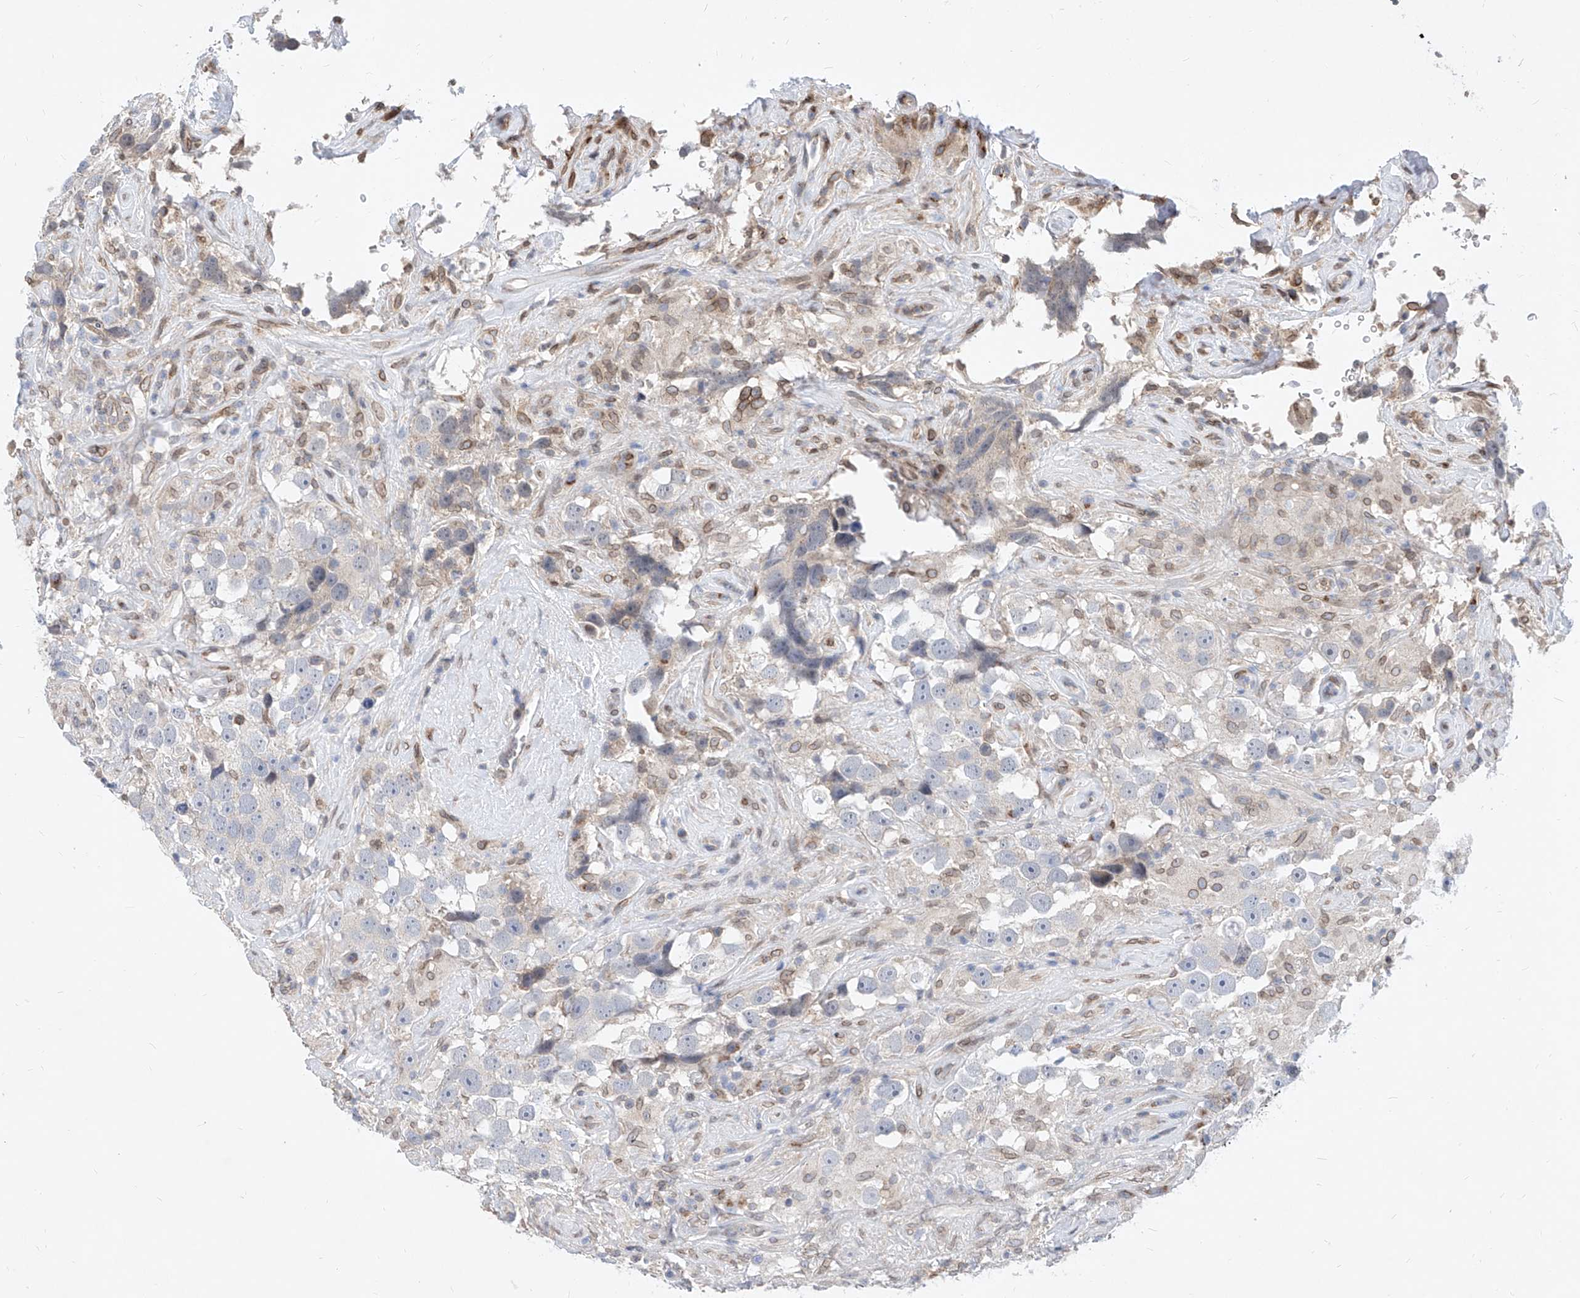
{"staining": {"intensity": "negative", "quantity": "none", "location": "none"}, "tissue": "testis cancer", "cell_type": "Tumor cells", "image_type": "cancer", "snomed": [{"axis": "morphology", "description": "Seminoma, NOS"}, {"axis": "topography", "description": "Testis"}], "caption": "Histopathology image shows no protein staining in tumor cells of testis cancer tissue. Brightfield microscopy of immunohistochemistry stained with DAB (brown) and hematoxylin (blue), captured at high magnification.", "gene": "MX2", "patient": {"sex": "male", "age": 49}}